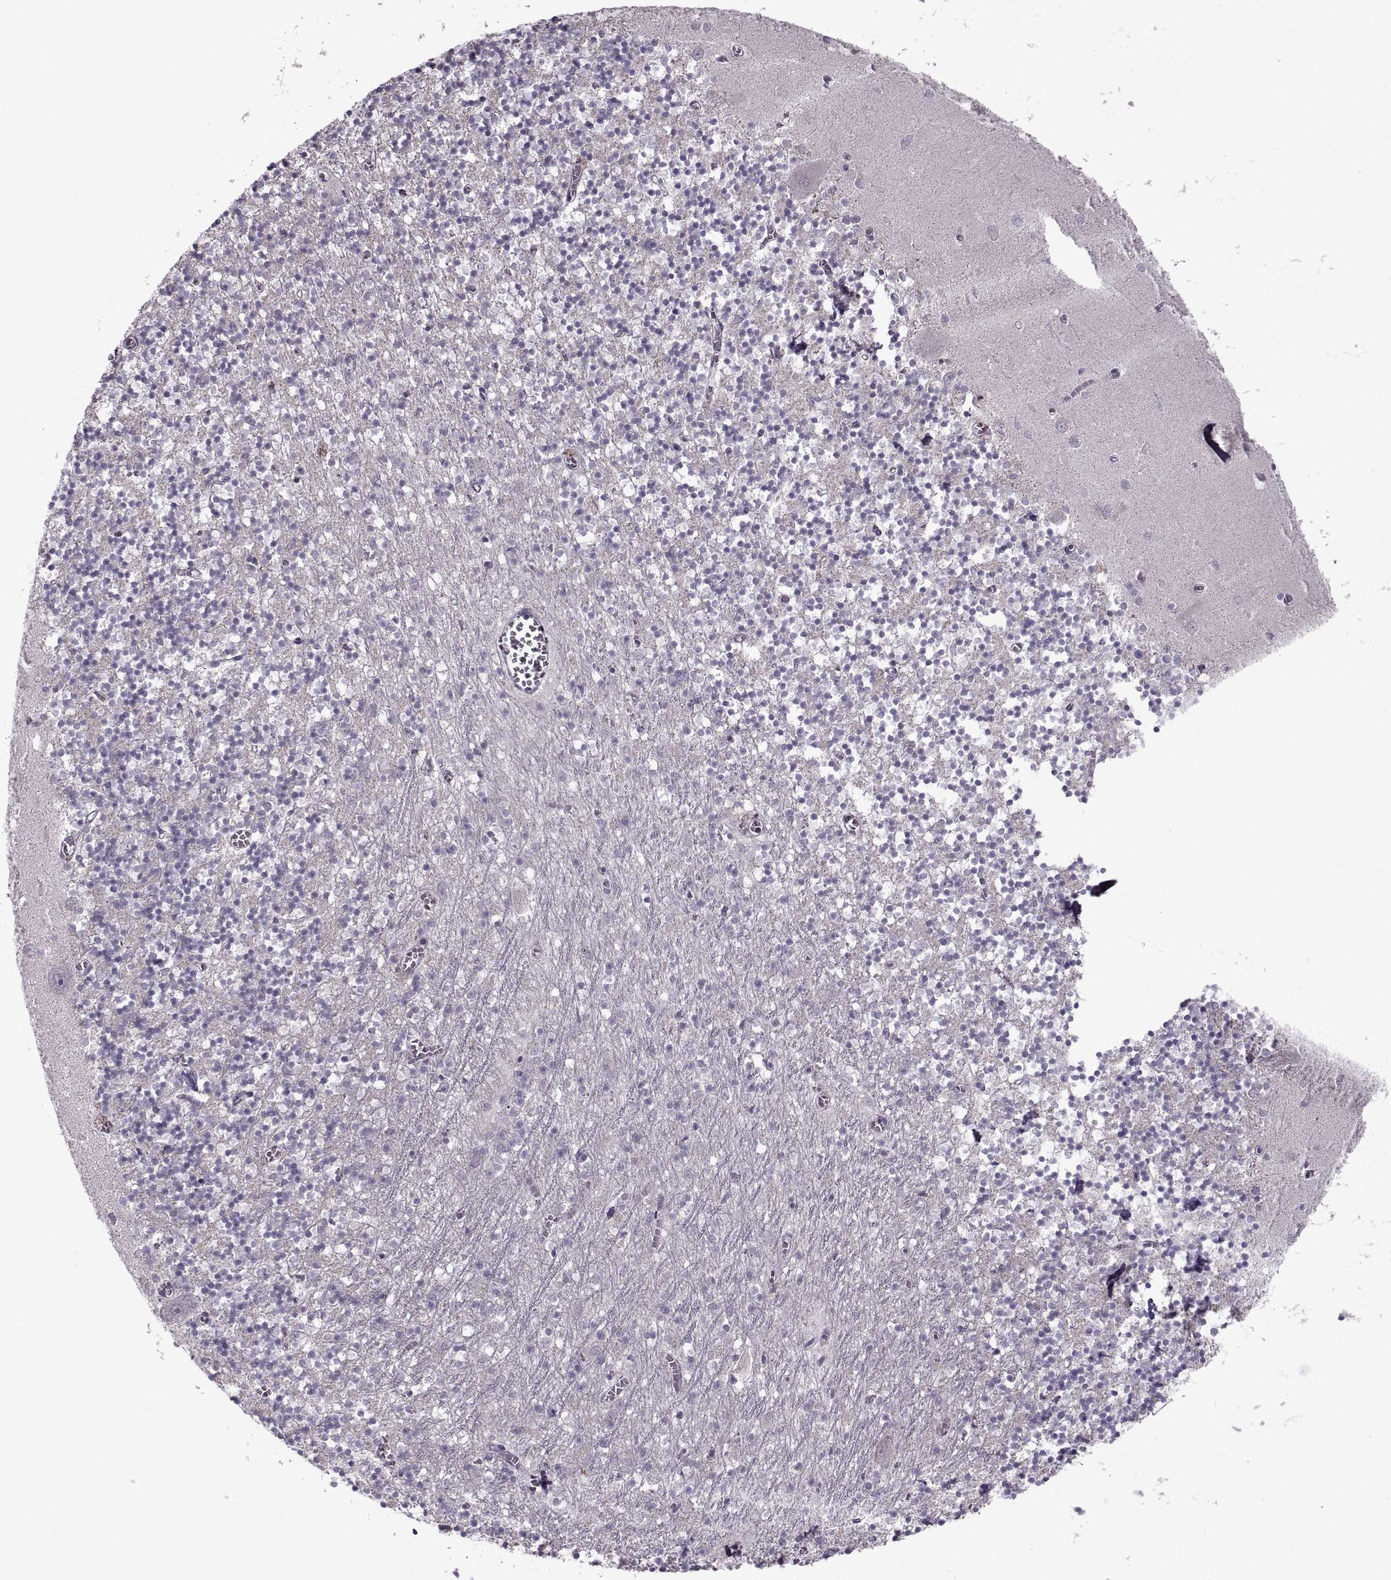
{"staining": {"intensity": "negative", "quantity": "none", "location": "none"}, "tissue": "cerebellum", "cell_type": "Cells in granular layer", "image_type": "normal", "snomed": [{"axis": "morphology", "description": "Normal tissue, NOS"}, {"axis": "topography", "description": "Cerebellum"}], "caption": "Cells in granular layer are negative for protein expression in benign human cerebellum. (DAB (3,3'-diaminobenzidine) immunohistochemistry, high magnification).", "gene": "PIERCE1", "patient": {"sex": "female", "age": 64}}